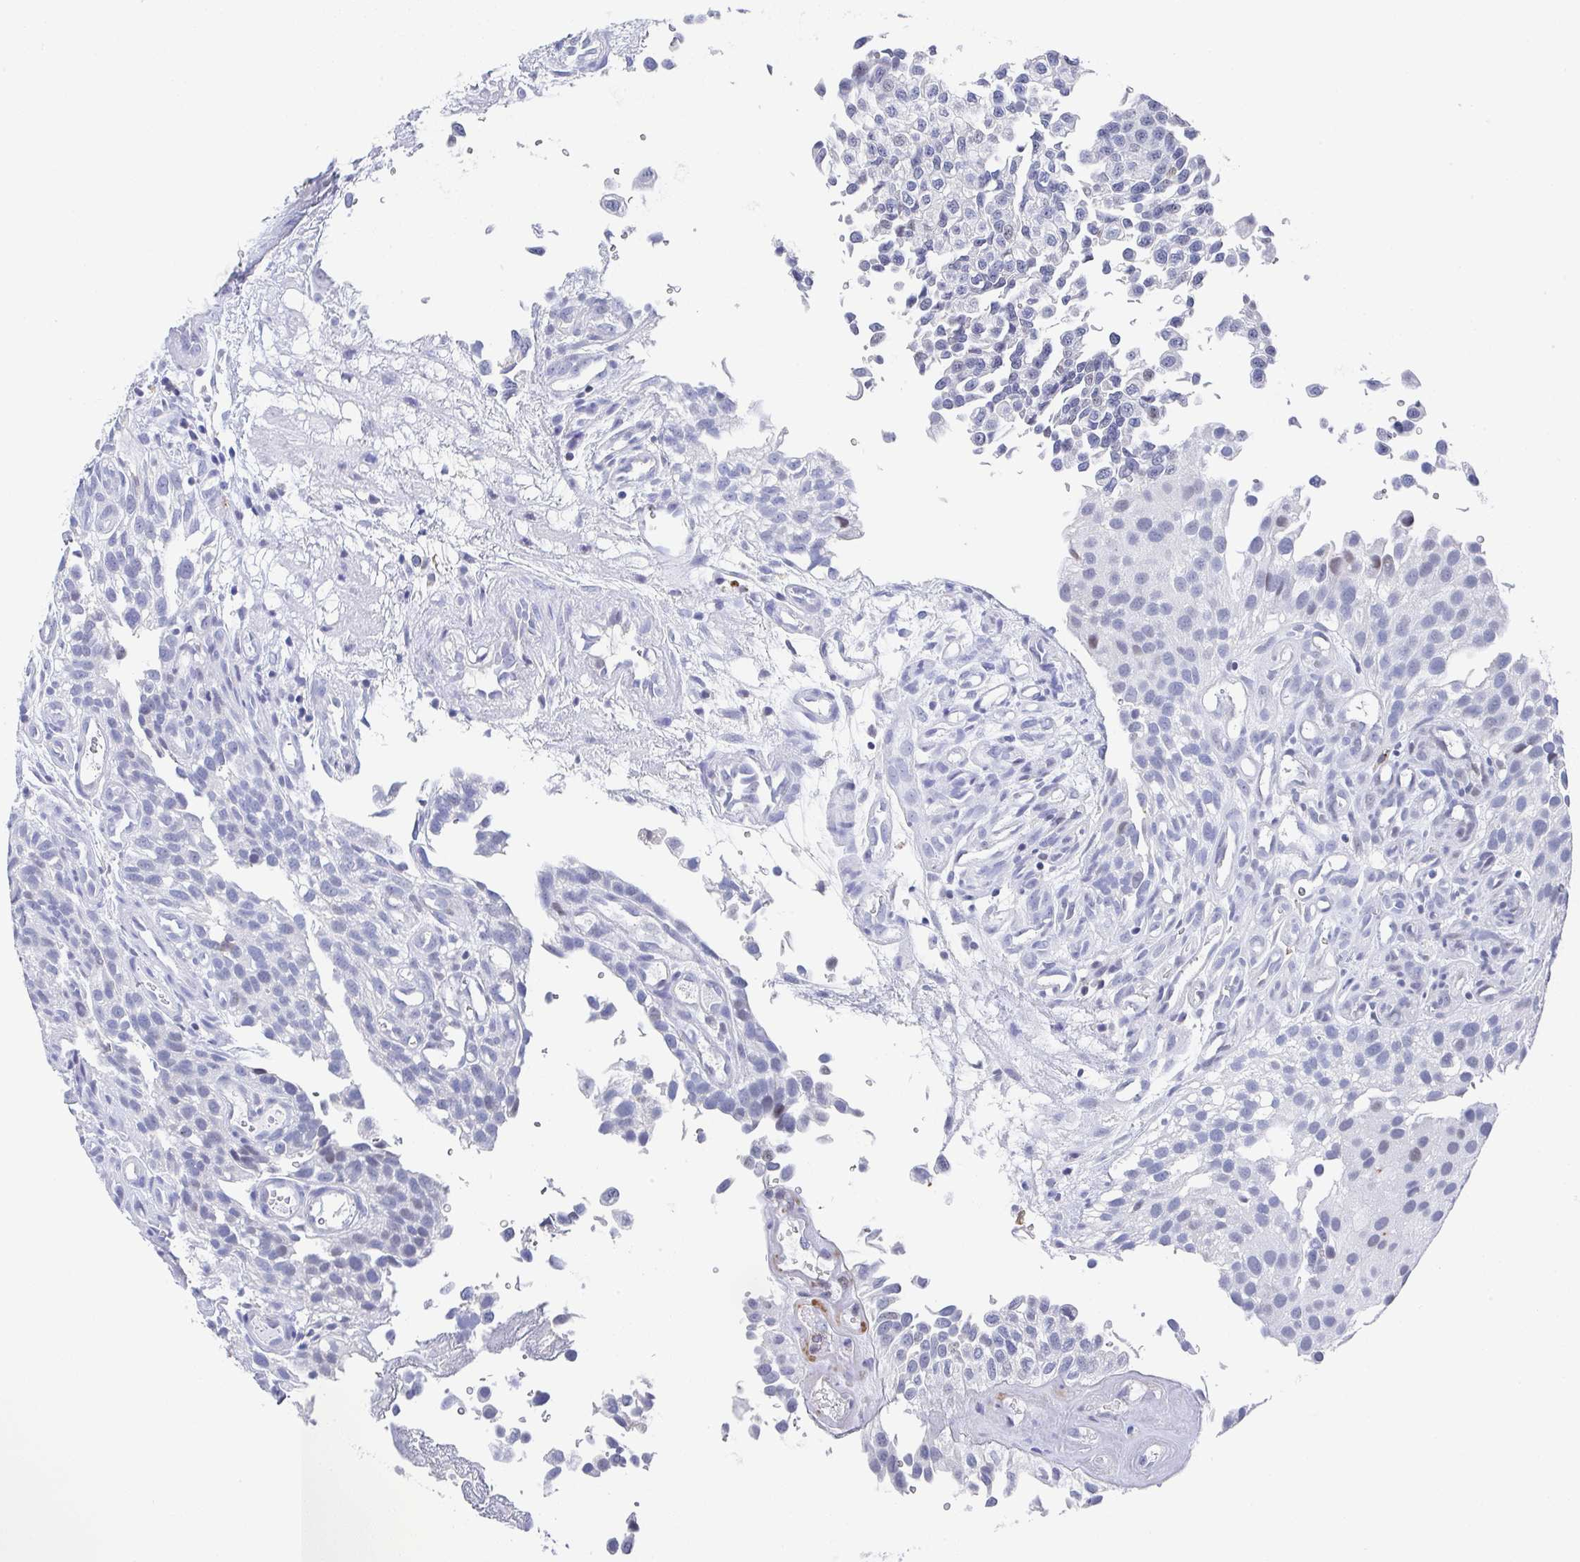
{"staining": {"intensity": "negative", "quantity": "none", "location": "none"}, "tissue": "urothelial cancer", "cell_type": "Tumor cells", "image_type": "cancer", "snomed": [{"axis": "morphology", "description": "Urothelial carcinoma, NOS"}, {"axis": "topography", "description": "Urinary bladder"}], "caption": "A histopathology image of human transitional cell carcinoma is negative for staining in tumor cells.", "gene": "TNFRSF8", "patient": {"sex": "male", "age": 87}}